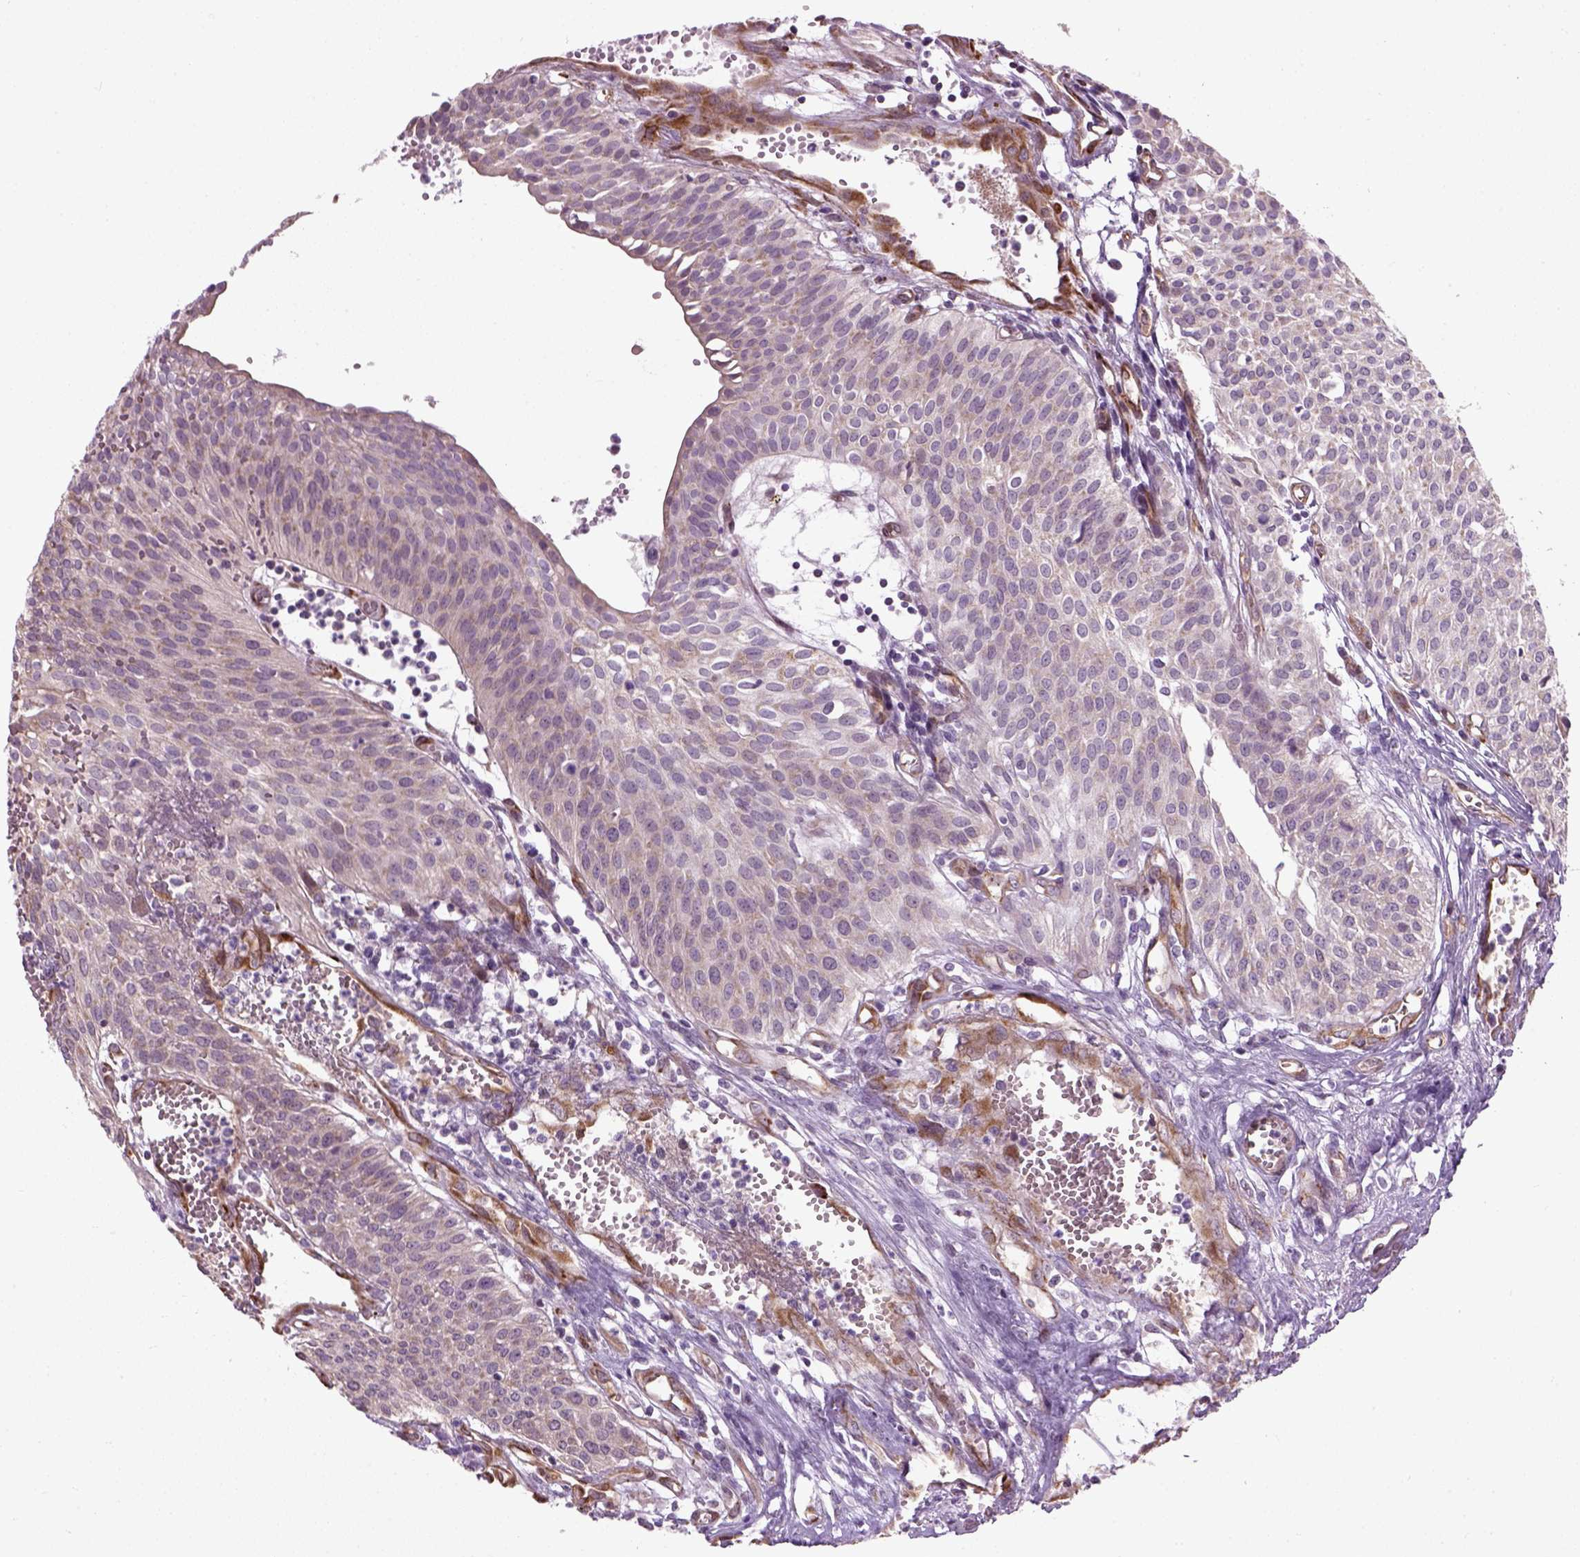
{"staining": {"intensity": "weak", "quantity": "25%-75%", "location": "cytoplasmic/membranous"}, "tissue": "urothelial cancer", "cell_type": "Tumor cells", "image_type": "cancer", "snomed": [{"axis": "morphology", "description": "Urothelial carcinoma, High grade"}, {"axis": "topography", "description": "Urinary bladder"}], "caption": "The micrograph displays a brown stain indicating the presence of a protein in the cytoplasmic/membranous of tumor cells in urothelial cancer.", "gene": "XK", "patient": {"sex": "male", "age": 57}}